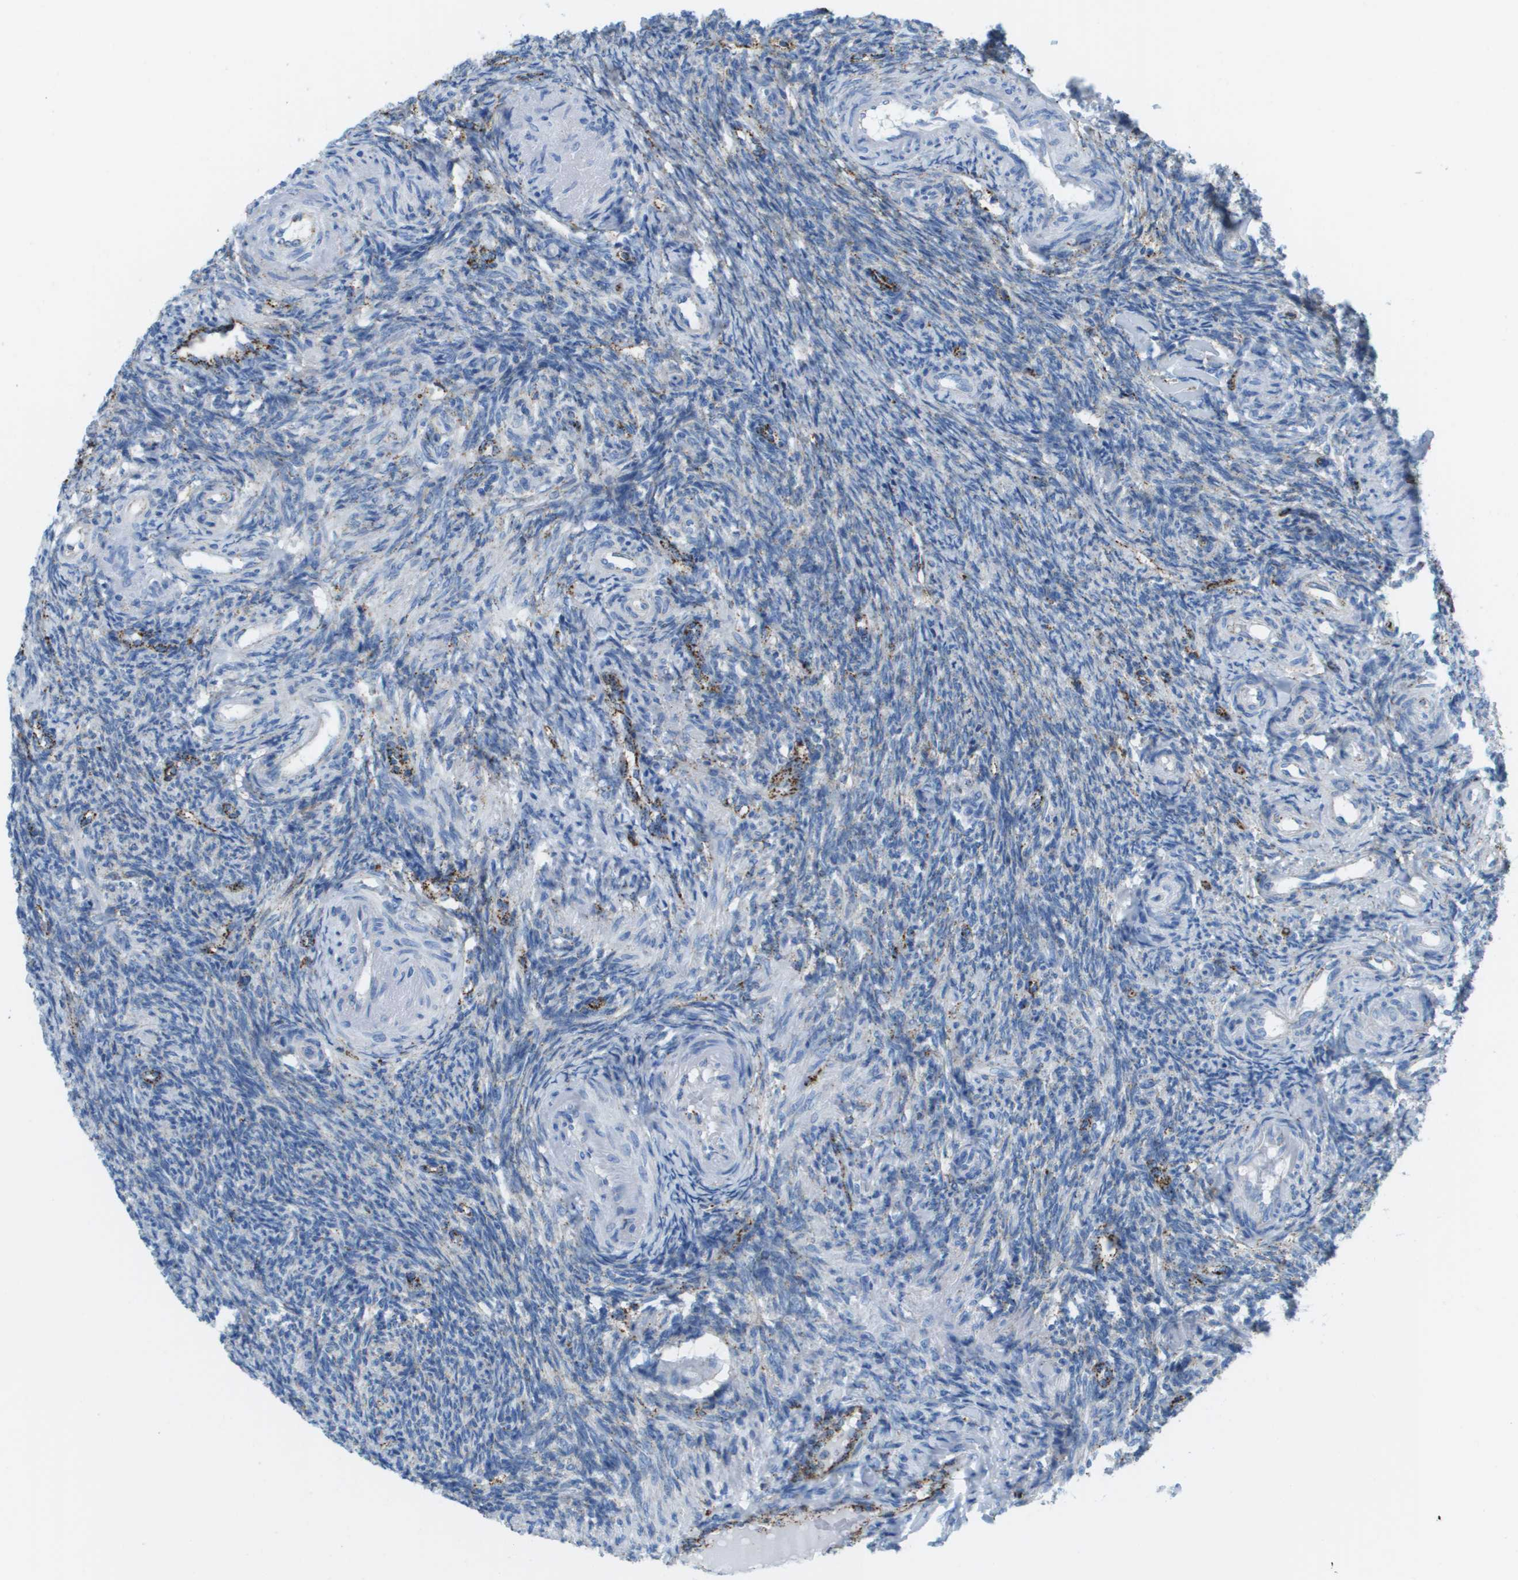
{"staining": {"intensity": "negative", "quantity": "none", "location": "none"}, "tissue": "ovary", "cell_type": "Follicle cells", "image_type": "normal", "snomed": [{"axis": "morphology", "description": "Normal tissue, NOS"}, {"axis": "topography", "description": "Ovary"}], "caption": "IHC image of unremarkable ovary: ovary stained with DAB (3,3'-diaminobenzidine) demonstrates no significant protein expression in follicle cells.", "gene": "PRCP", "patient": {"sex": "female", "age": 41}}